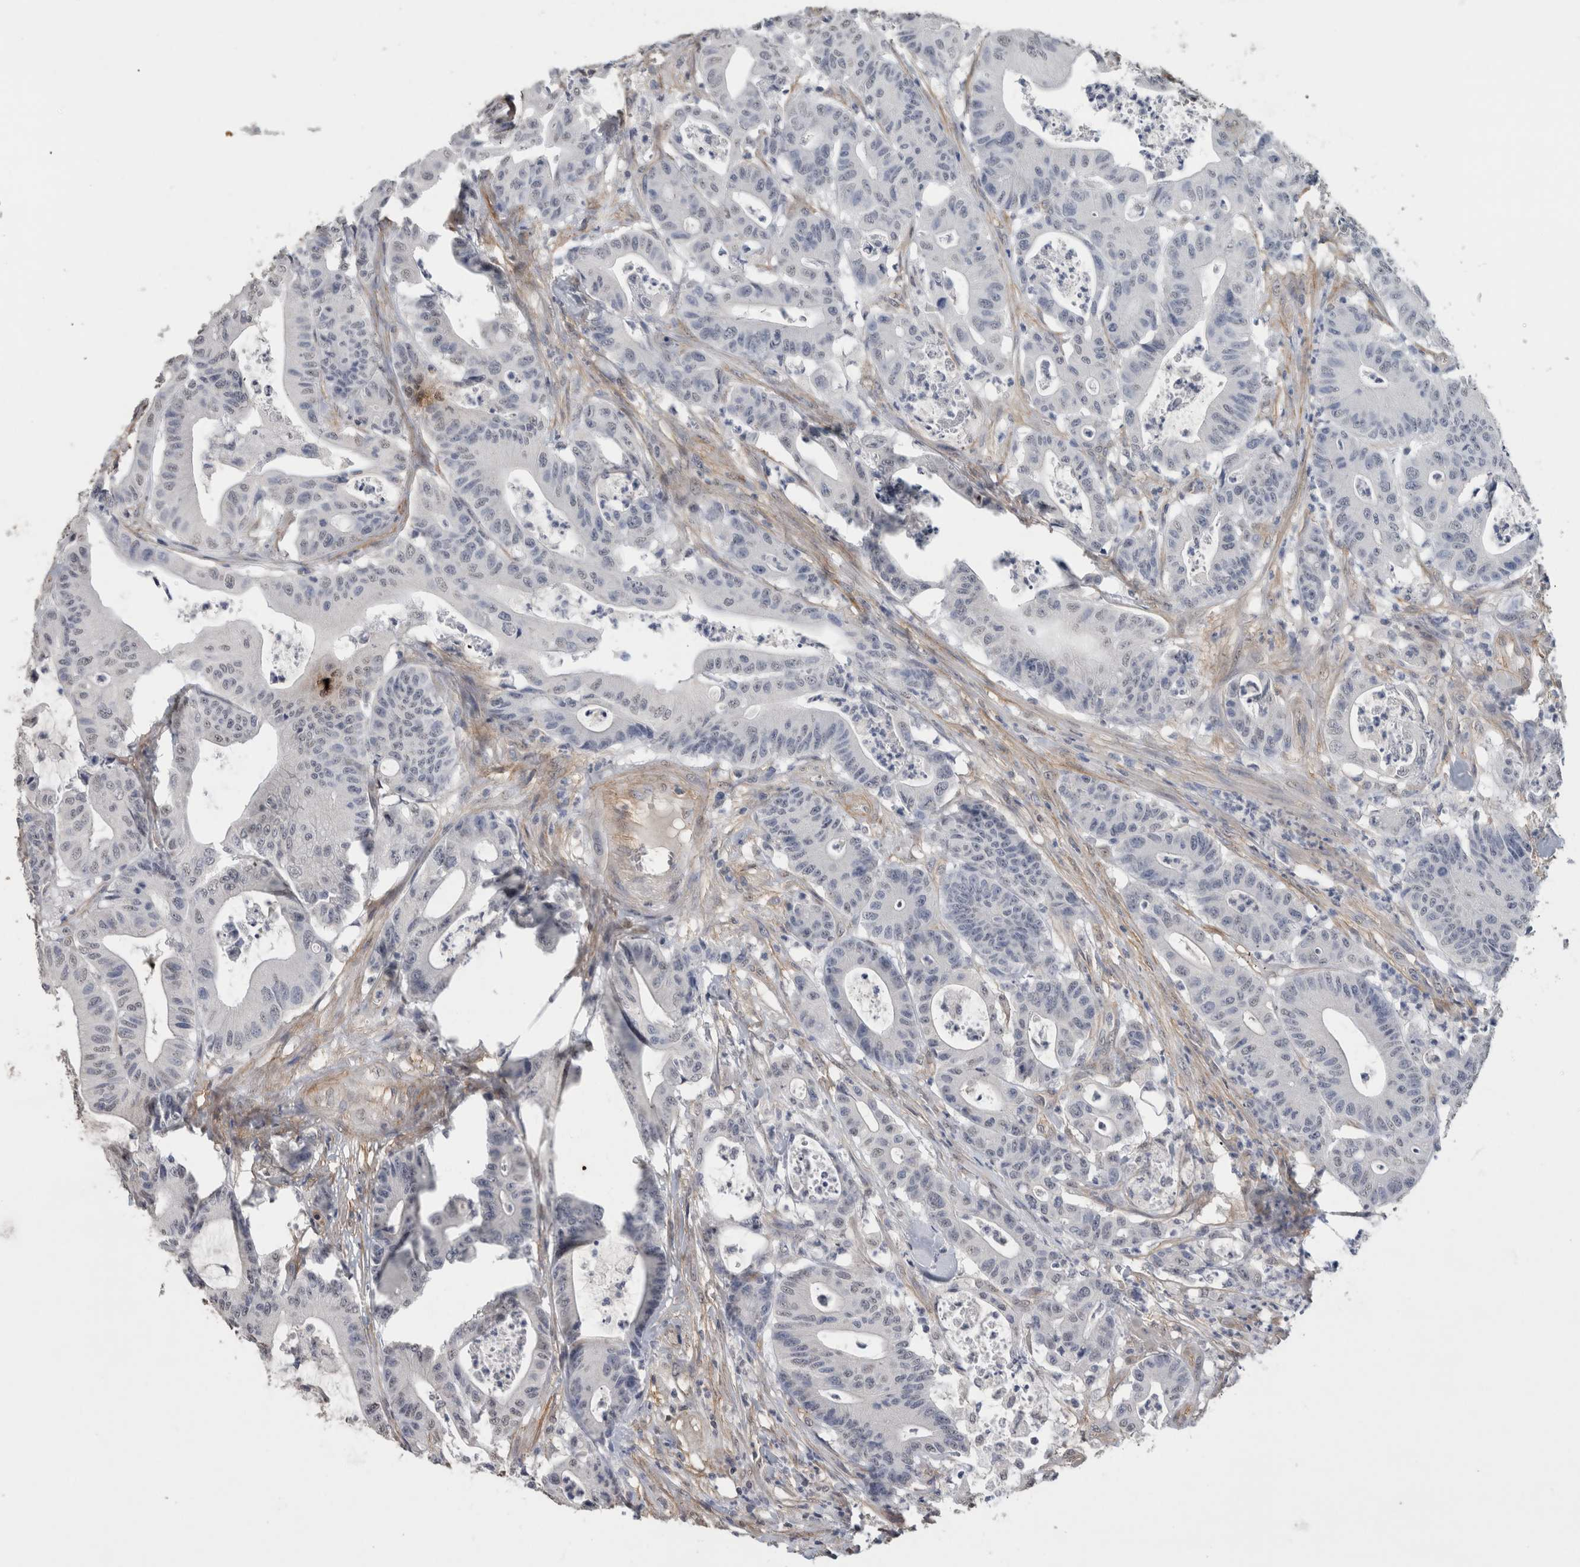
{"staining": {"intensity": "negative", "quantity": "none", "location": "none"}, "tissue": "colorectal cancer", "cell_type": "Tumor cells", "image_type": "cancer", "snomed": [{"axis": "morphology", "description": "Adenocarcinoma, NOS"}, {"axis": "topography", "description": "Colon"}], "caption": "A high-resolution histopathology image shows immunohistochemistry (IHC) staining of adenocarcinoma (colorectal), which demonstrates no significant expression in tumor cells. Nuclei are stained in blue.", "gene": "RECK", "patient": {"sex": "female", "age": 84}}